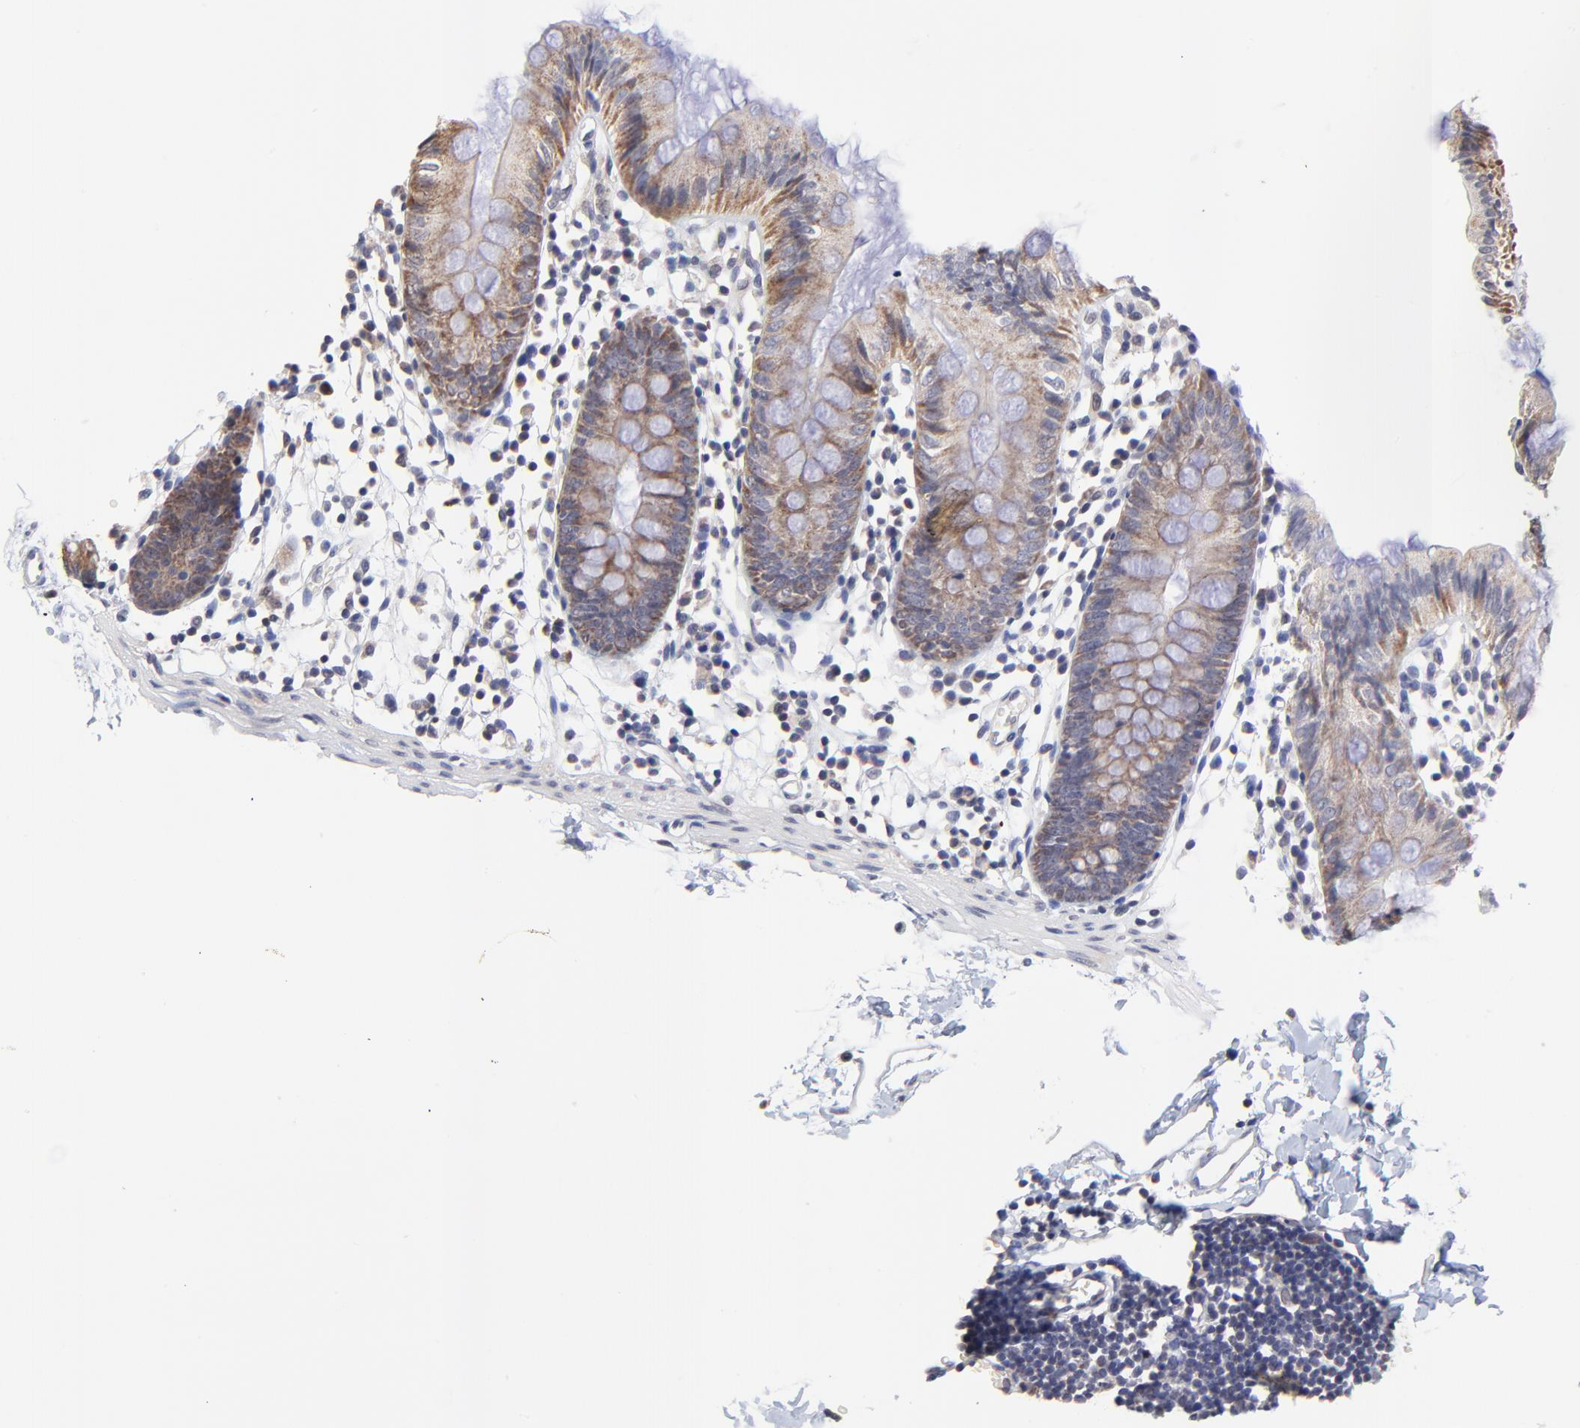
{"staining": {"intensity": "weak", "quantity": "25%-75%", "location": "cytoplasmic/membranous"}, "tissue": "colon", "cell_type": "Endothelial cells", "image_type": "normal", "snomed": [{"axis": "morphology", "description": "Normal tissue, NOS"}, {"axis": "topography", "description": "Colon"}], "caption": "Protein positivity by immunohistochemistry demonstrates weak cytoplasmic/membranous expression in approximately 25%-75% of endothelial cells in benign colon. Immunohistochemistry stains the protein in brown and the nuclei are stained blue.", "gene": "FBXO8", "patient": {"sex": "male", "age": 14}}